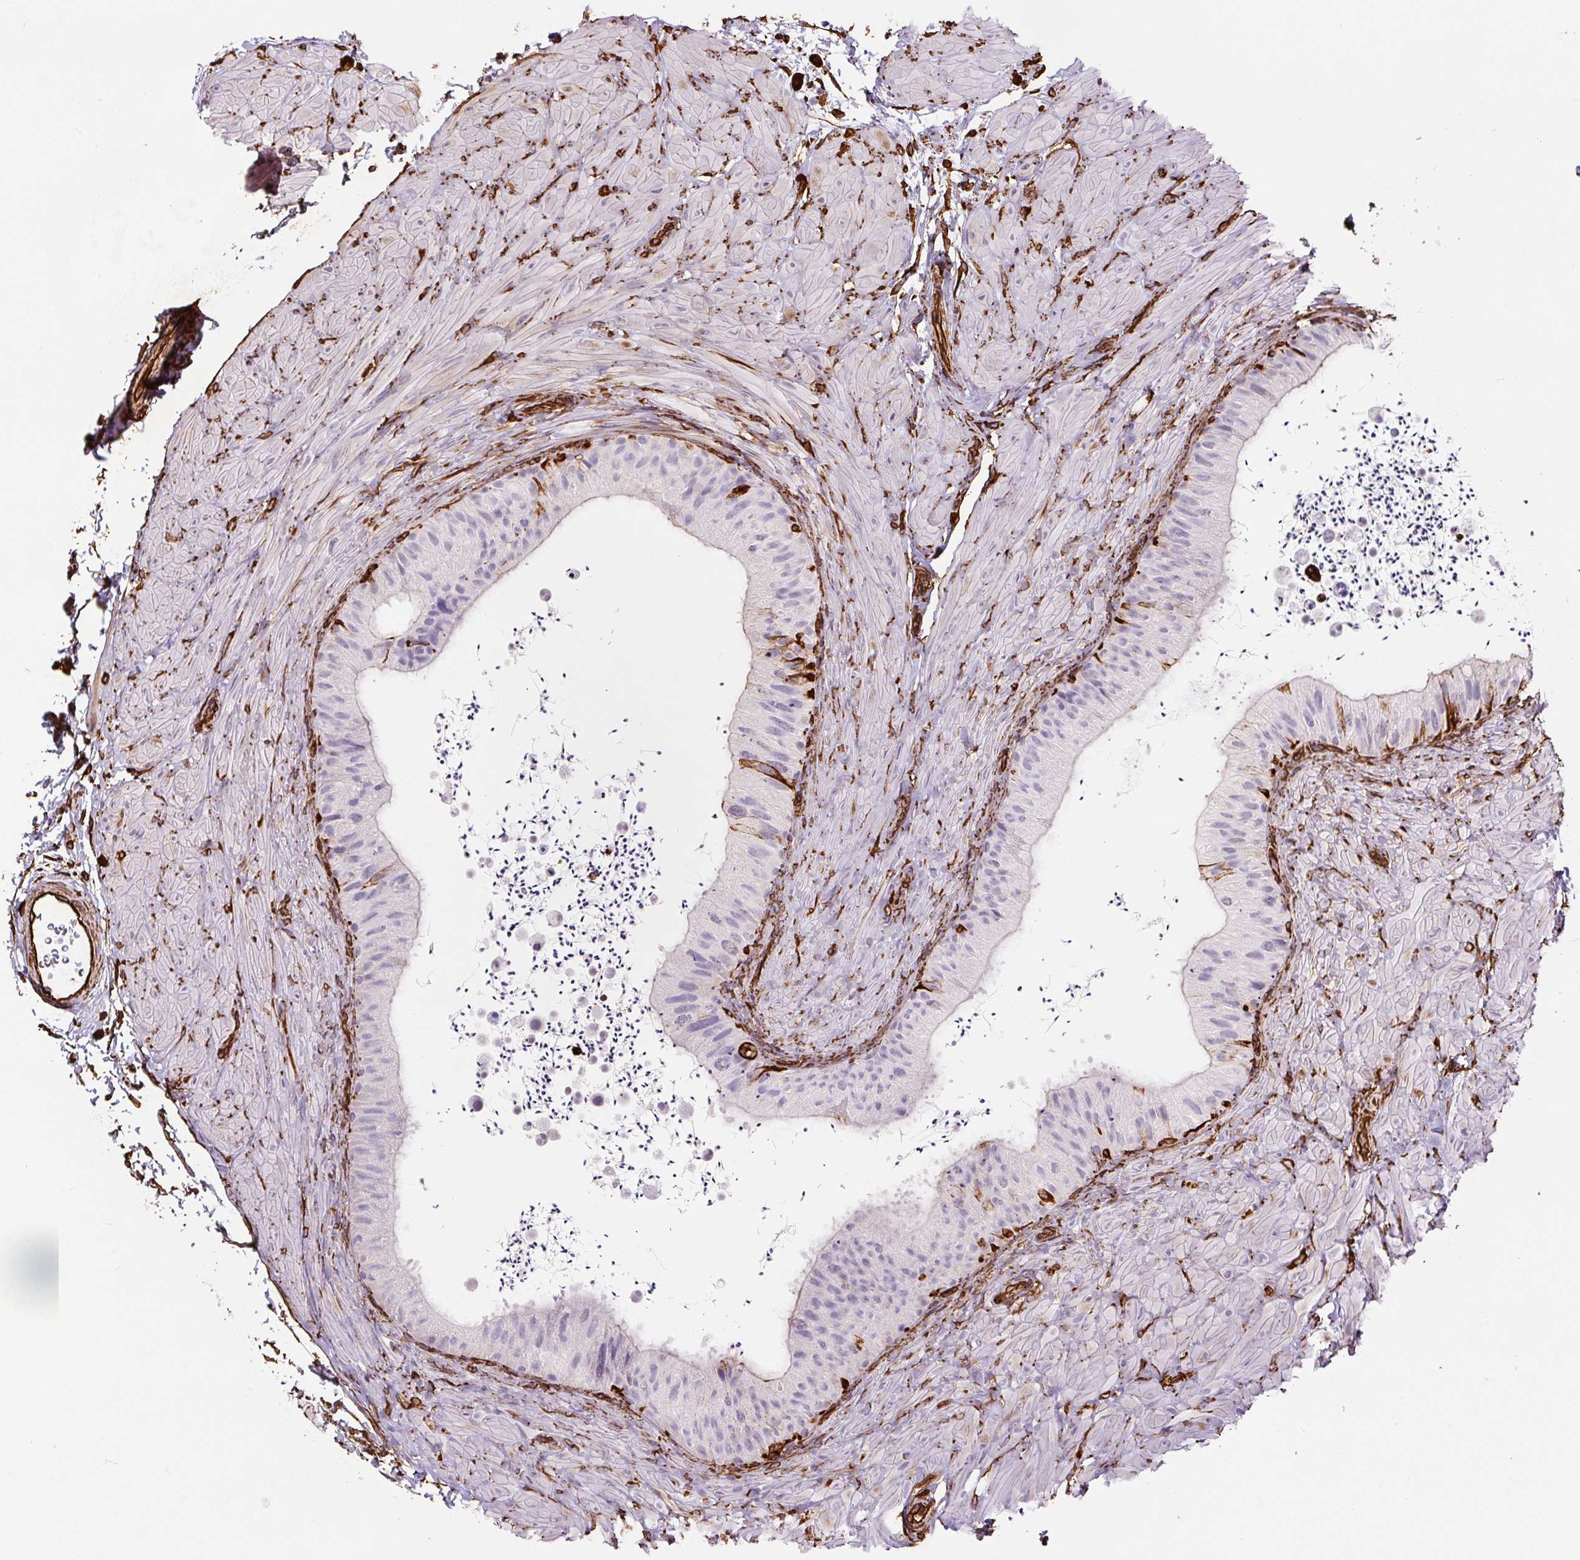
{"staining": {"intensity": "strong", "quantity": "<25%", "location": "cytoplasmic/membranous"}, "tissue": "epididymis", "cell_type": "Glandular cells", "image_type": "normal", "snomed": [{"axis": "morphology", "description": "Normal tissue, NOS"}, {"axis": "topography", "description": "Epididymis"}, {"axis": "topography", "description": "Peripheral nerve tissue"}], "caption": "Immunohistochemistry (IHC) image of normal epididymis: human epididymis stained using immunohistochemistry (IHC) reveals medium levels of strong protein expression localized specifically in the cytoplasmic/membranous of glandular cells, appearing as a cytoplasmic/membranous brown color.", "gene": "VIM", "patient": {"sex": "male", "age": 32}}